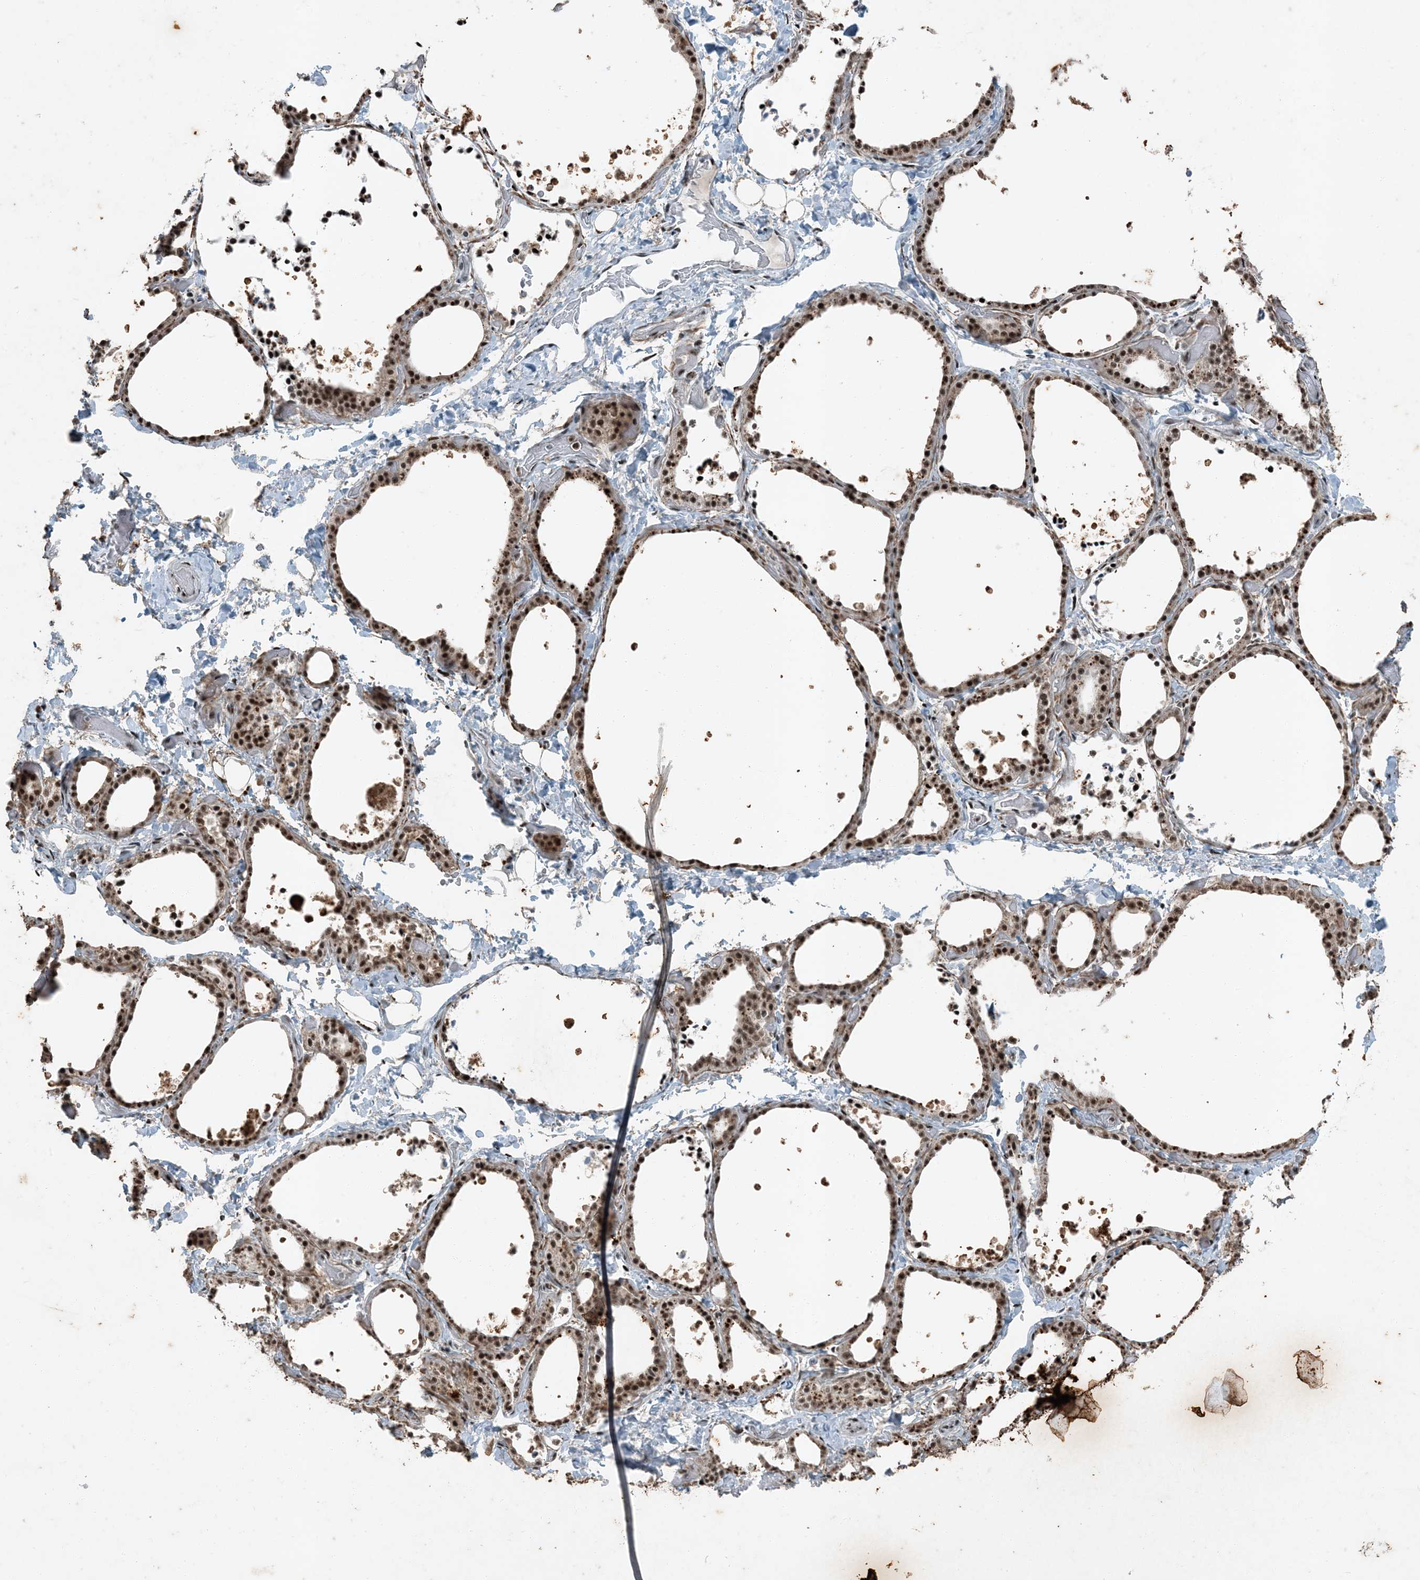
{"staining": {"intensity": "moderate", "quantity": ">75%", "location": "cytoplasmic/membranous,nuclear"}, "tissue": "thyroid gland", "cell_type": "Glandular cells", "image_type": "normal", "snomed": [{"axis": "morphology", "description": "Normal tissue, NOS"}, {"axis": "topography", "description": "Thyroid gland"}], "caption": "Immunohistochemistry (IHC) histopathology image of unremarkable thyroid gland: human thyroid gland stained using immunohistochemistry reveals medium levels of moderate protein expression localized specifically in the cytoplasmic/membranous,nuclear of glandular cells, appearing as a cytoplasmic/membranous,nuclear brown color.", "gene": "TADA2B", "patient": {"sex": "female", "age": 44}}